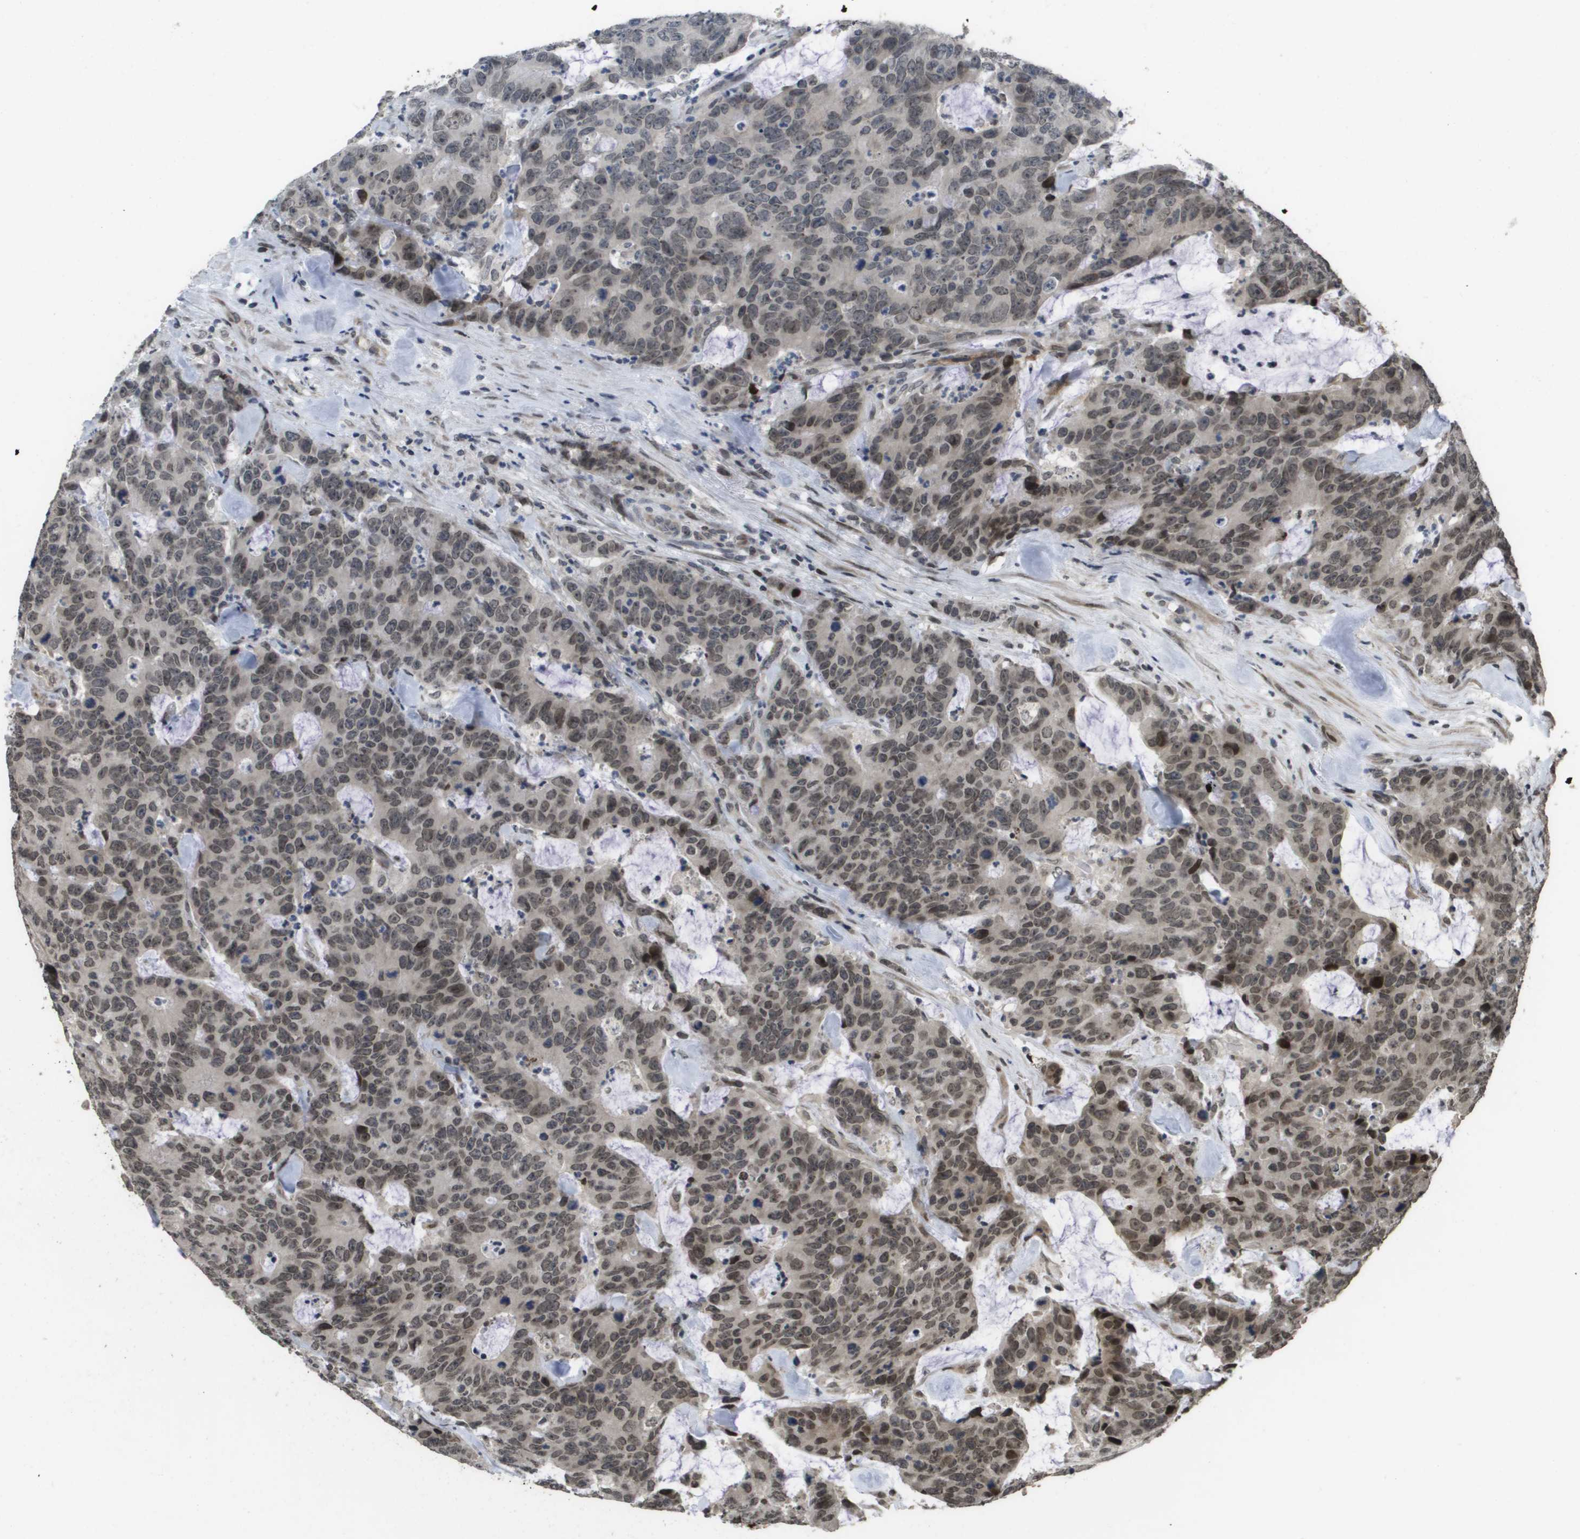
{"staining": {"intensity": "weak", "quantity": "25%-75%", "location": "nuclear"}, "tissue": "colorectal cancer", "cell_type": "Tumor cells", "image_type": "cancer", "snomed": [{"axis": "morphology", "description": "Adenocarcinoma, NOS"}, {"axis": "topography", "description": "Colon"}], "caption": "This is a photomicrograph of immunohistochemistry (IHC) staining of colorectal cancer (adenocarcinoma), which shows weak staining in the nuclear of tumor cells.", "gene": "KAT5", "patient": {"sex": "female", "age": 86}}